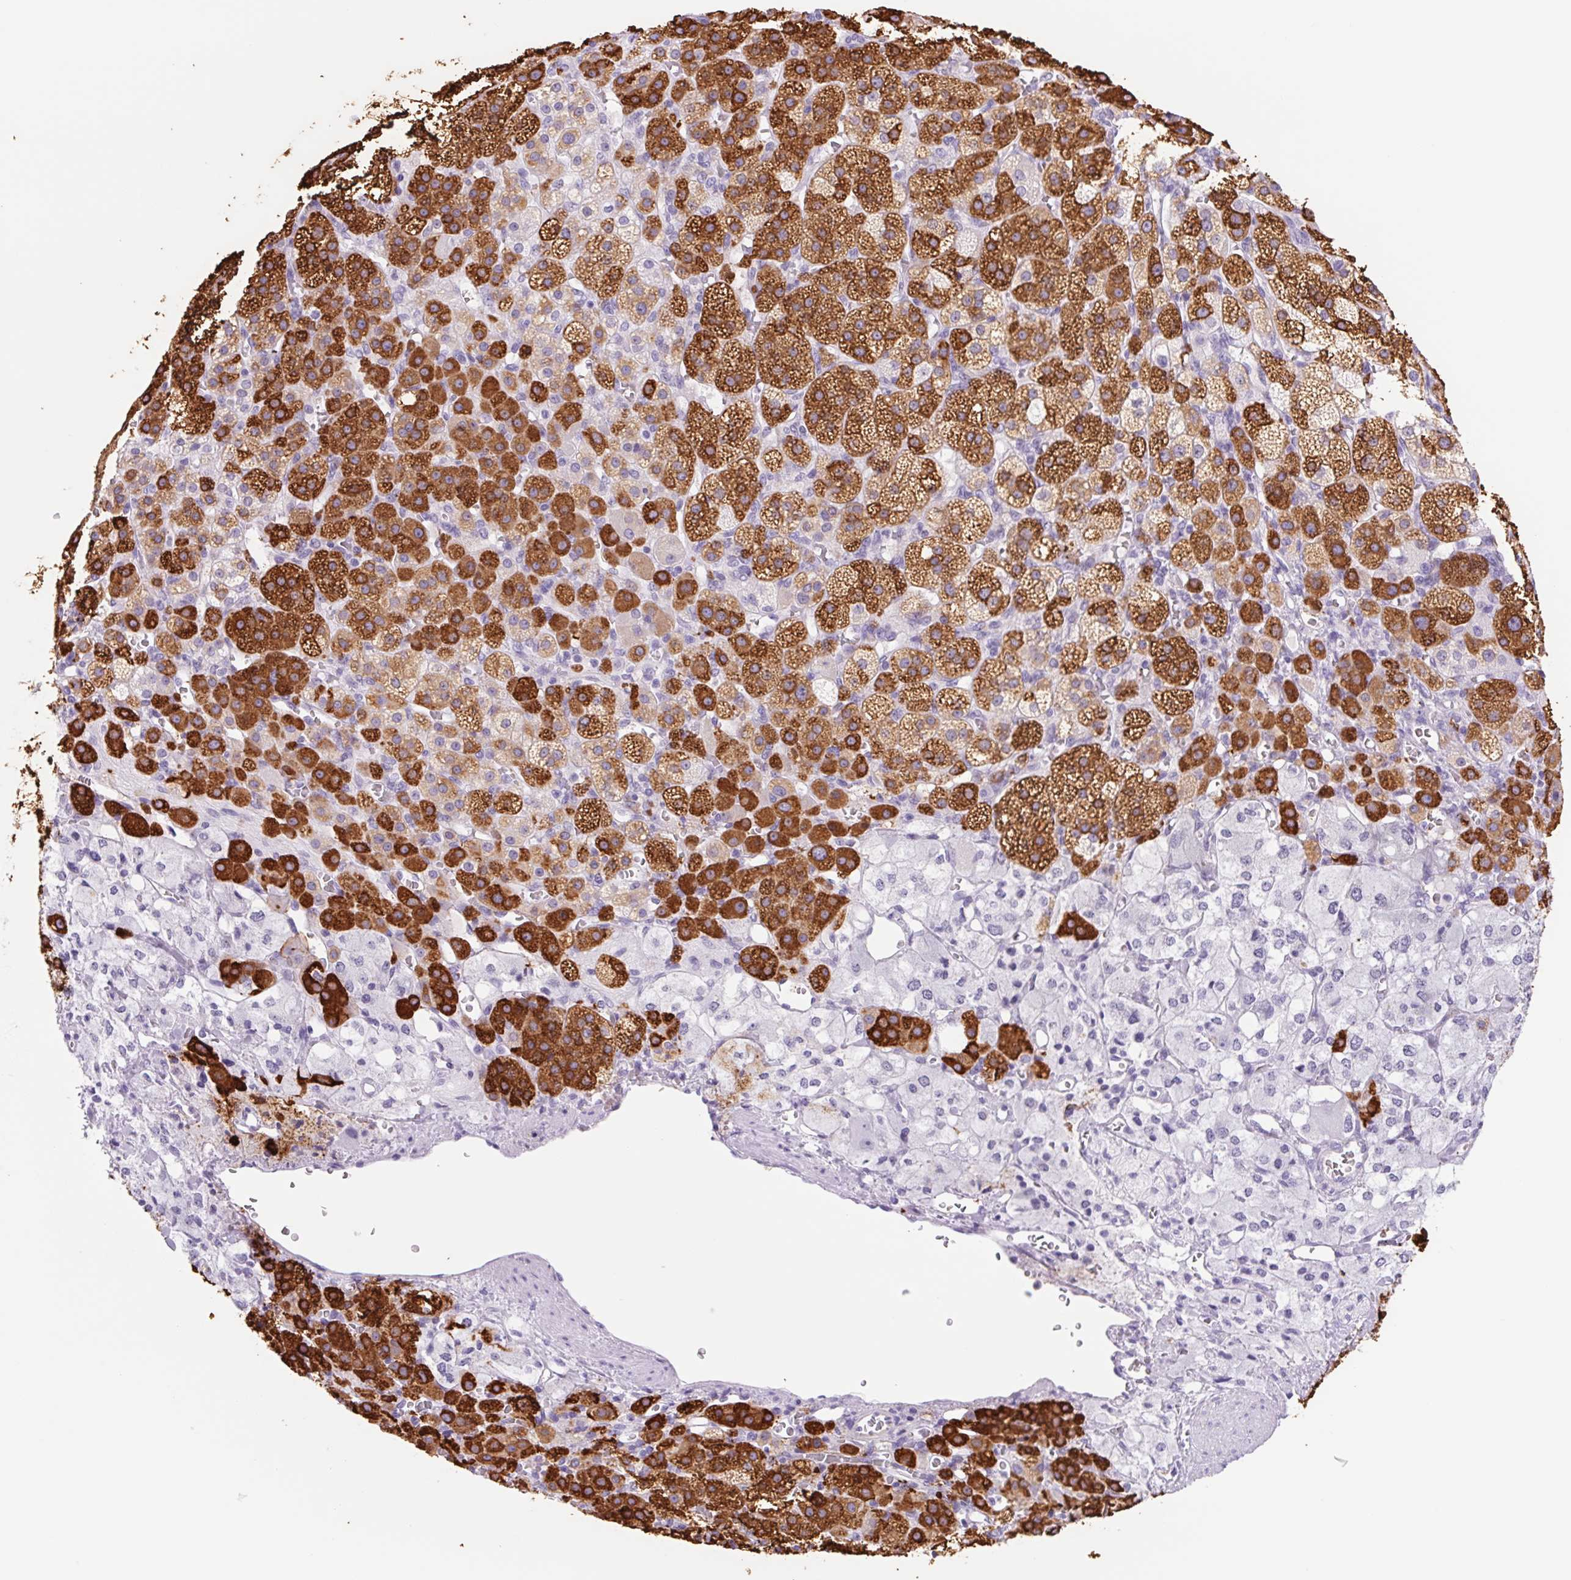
{"staining": {"intensity": "strong", "quantity": ">75%", "location": "cytoplasmic/membranous"}, "tissue": "adrenal gland", "cell_type": "Glandular cells", "image_type": "normal", "snomed": [{"axis": "morphology", "description": "Normal tissue, NOS"}, {"axis": "topography", "description": "Adrenal gland"}], "caption": "About >75% of glandular cells in benign human adrenal gland reveal strong cytoplasmic/membranous protein expression as visualized by brown immunohistochemical staining.", "gene": "CYP21A2", "patient": {"sex": "female", "age": 60}}